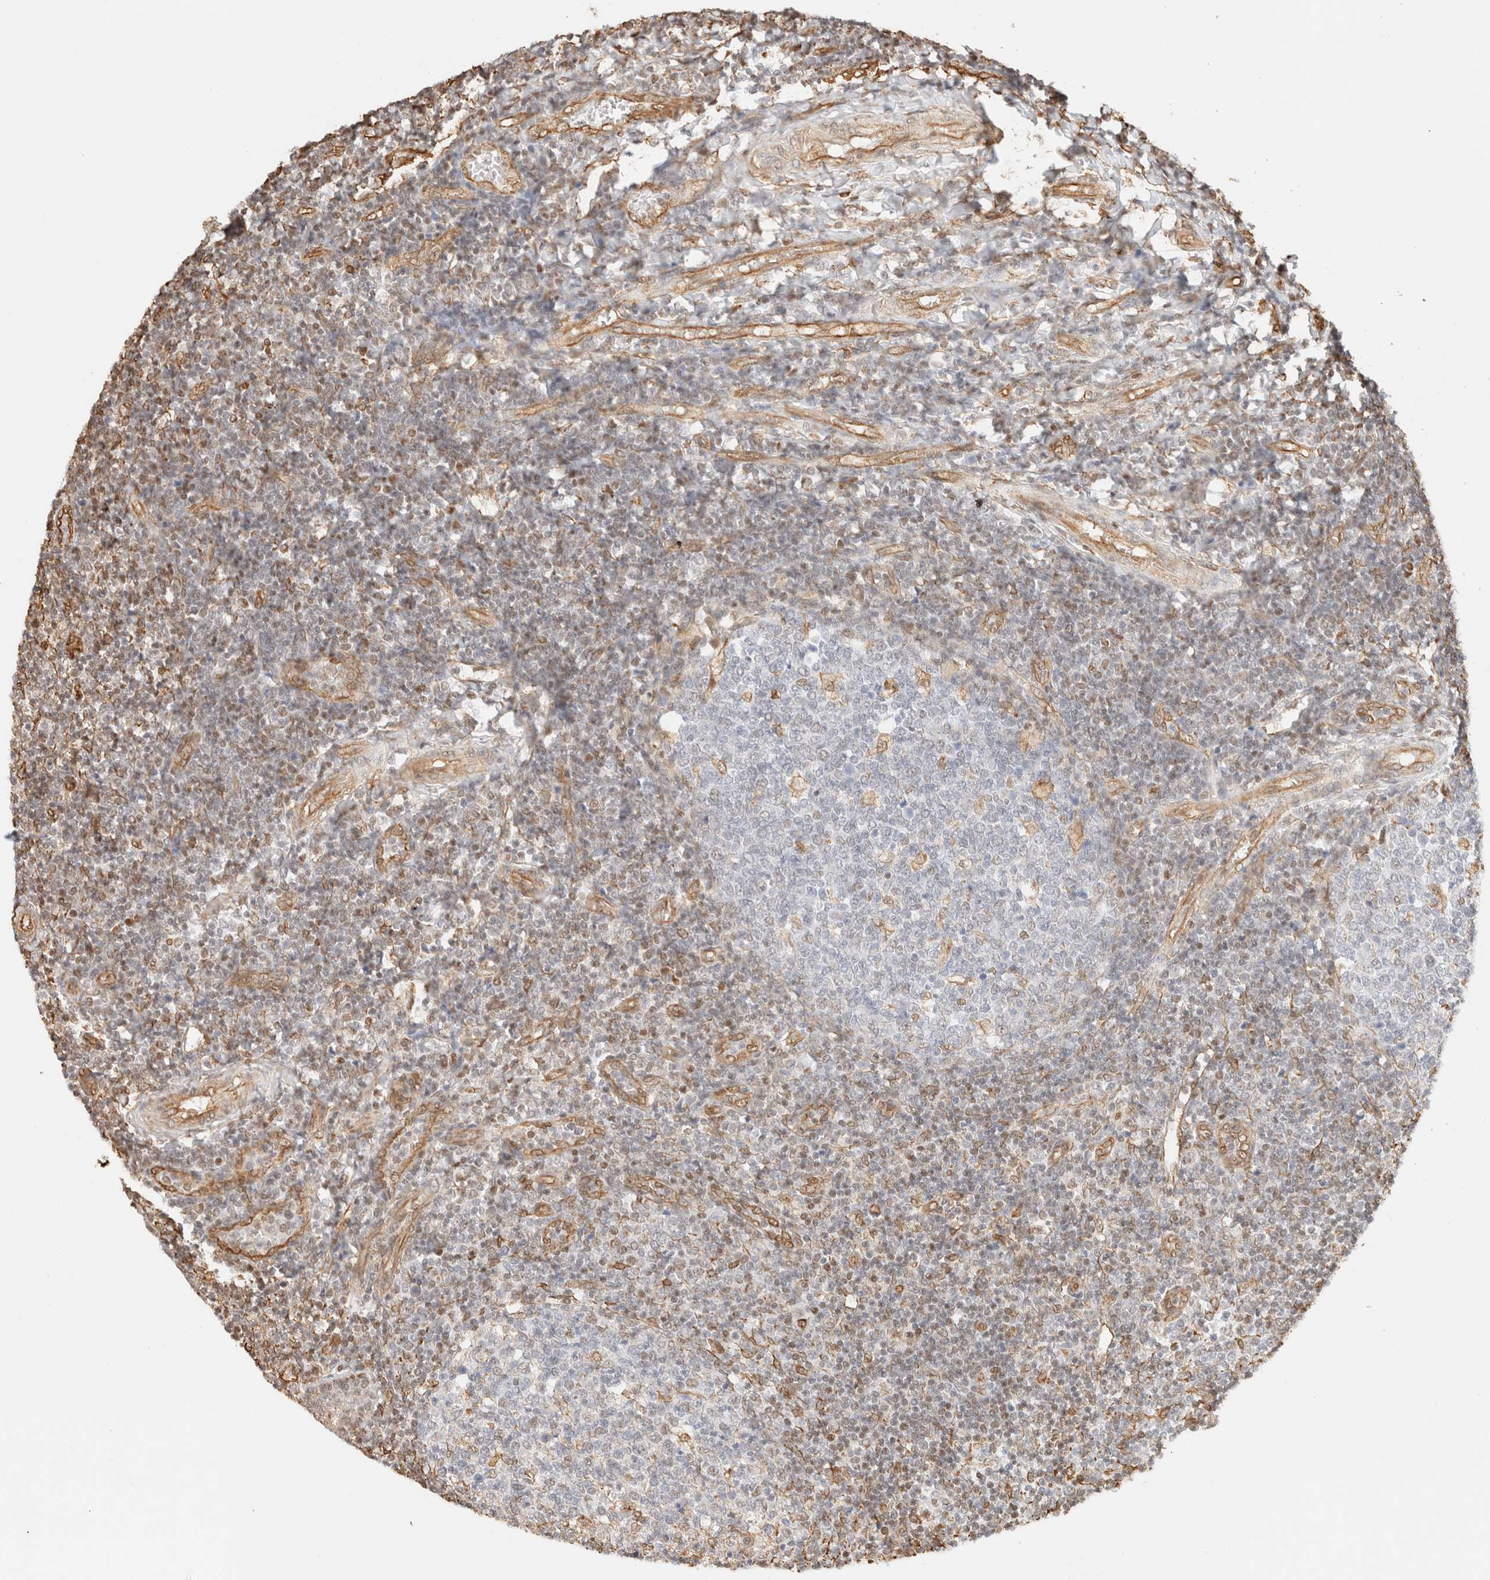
{"staining": {"intensity": "moderate", "quantity": "<25%", "location": "cytoplasmic/membranous,nuclear"}, "tissue": "tonsil", "cell_type": "Germinal center cells", "image_type": "normal", "snomed": [{"axis": "morphology", "description": "Normal tissue, NOS"}, {"axis": "topography", "description": "Tonsil"}], "caption": "Tonsil stained for a protein displays moderate cytoplasmic/membranous,nuclear positivity in germinal center cells. (Brightfield microscopy of DAB IHC at high magnification).", "gene": "ARID5A", "patient": {"sex": "female", "age": 19}}